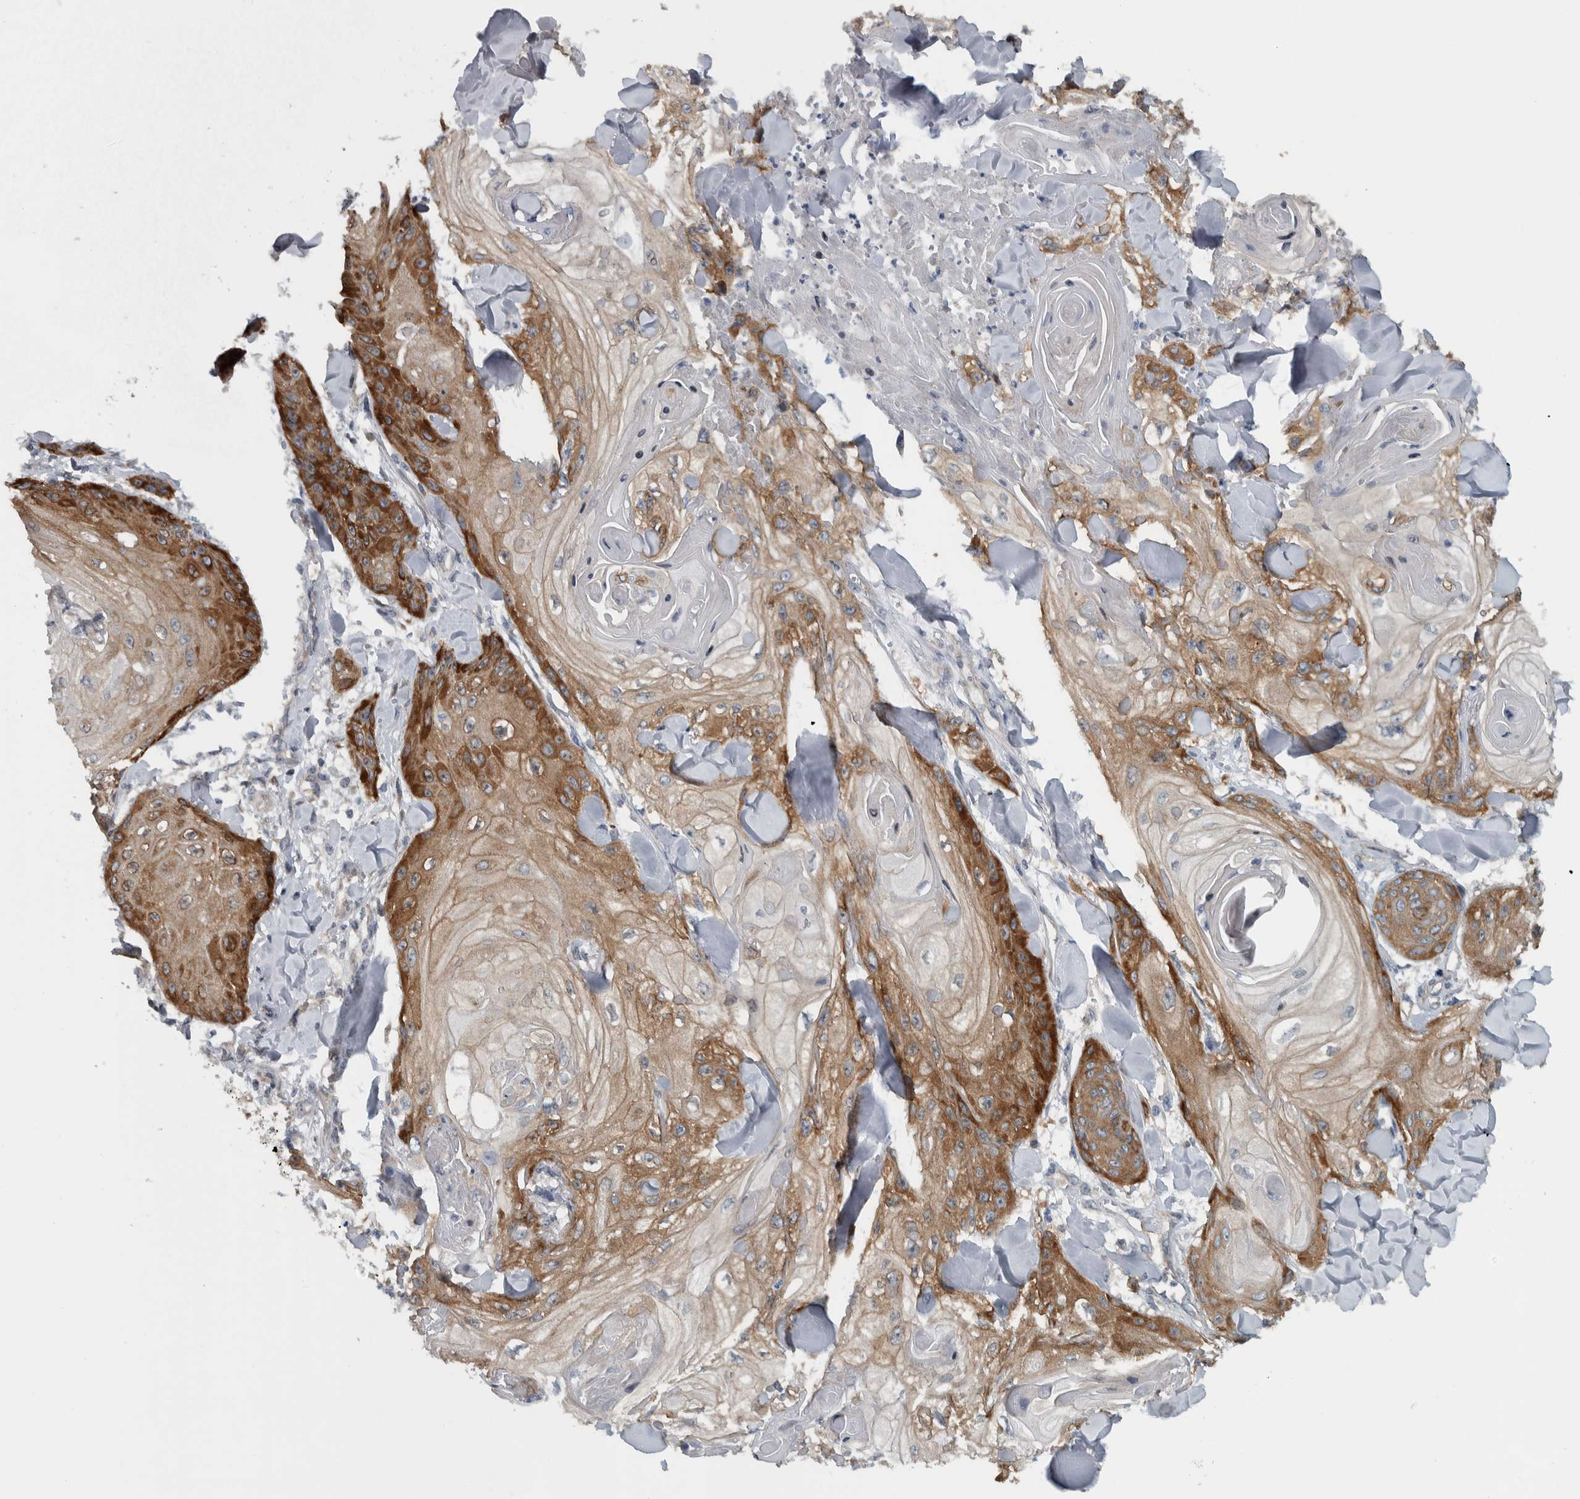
{"staining": {"intensity": "strong", "quantity": "25%-75%", "location": "cytoplasmic/membranous"}, "tissue": "skin cancer", "cell_type": "Tumor cells", "image_type": "cancer", "snomed": [{"axis": "morphology", "description": "Squamous cell carcinoma, NOS"}, {"axis": "topography", "description": "Skin"}], "caption": "Immunohistochemical staining of skin squamous cell carcinoma reveals high levels of strong cytoplasmic/membranous protein positivity in about 25%-75% of tumor cells.", "gene": "BAIAP2L1", "patient": {"sex": "male", "age": 74}}